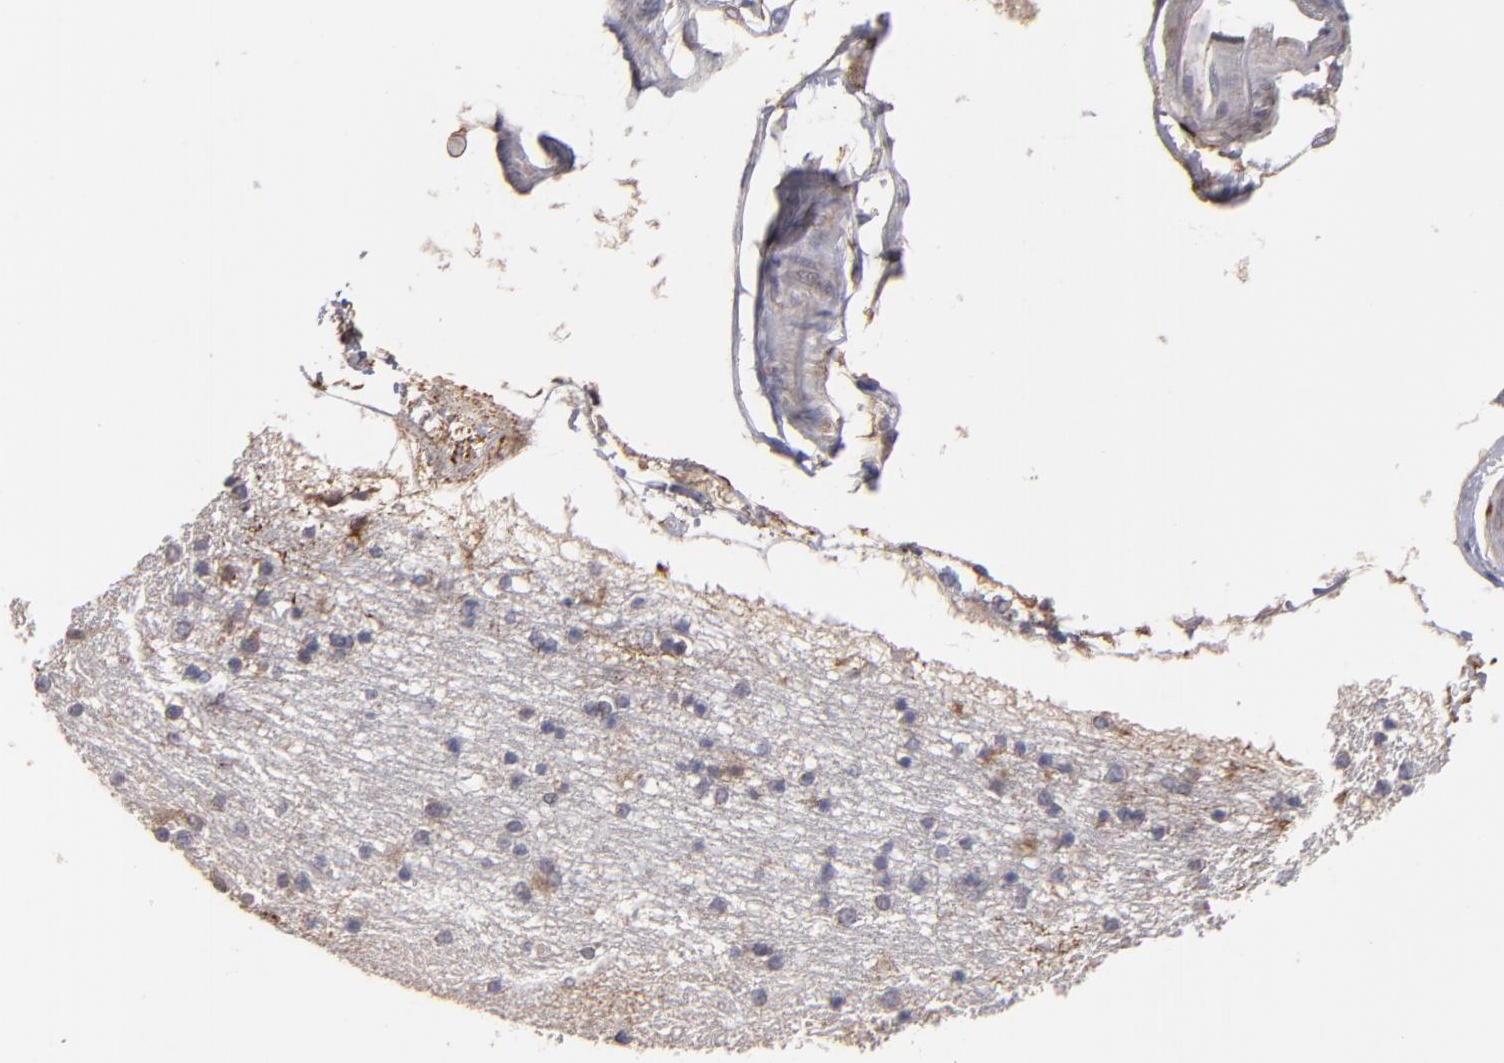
{"staining": {"intensity": "weak", "quantity": "<25%", "location": "cytoplasmic/membranous"}, "tissue": "hippocampus", "cell_type": "Glial cells", "image_type": "normal", "snomed": [{"axis": "morphology", "description": "Normal tissue, NOS"}, {"axis": "topography", "description": "Hippocampus"}], "caption": "The photomicrograph reveals no staining of glial cells in normal hippocampus.", "gene": "SND1", "patient": {"sex": "female", "age": 54}}